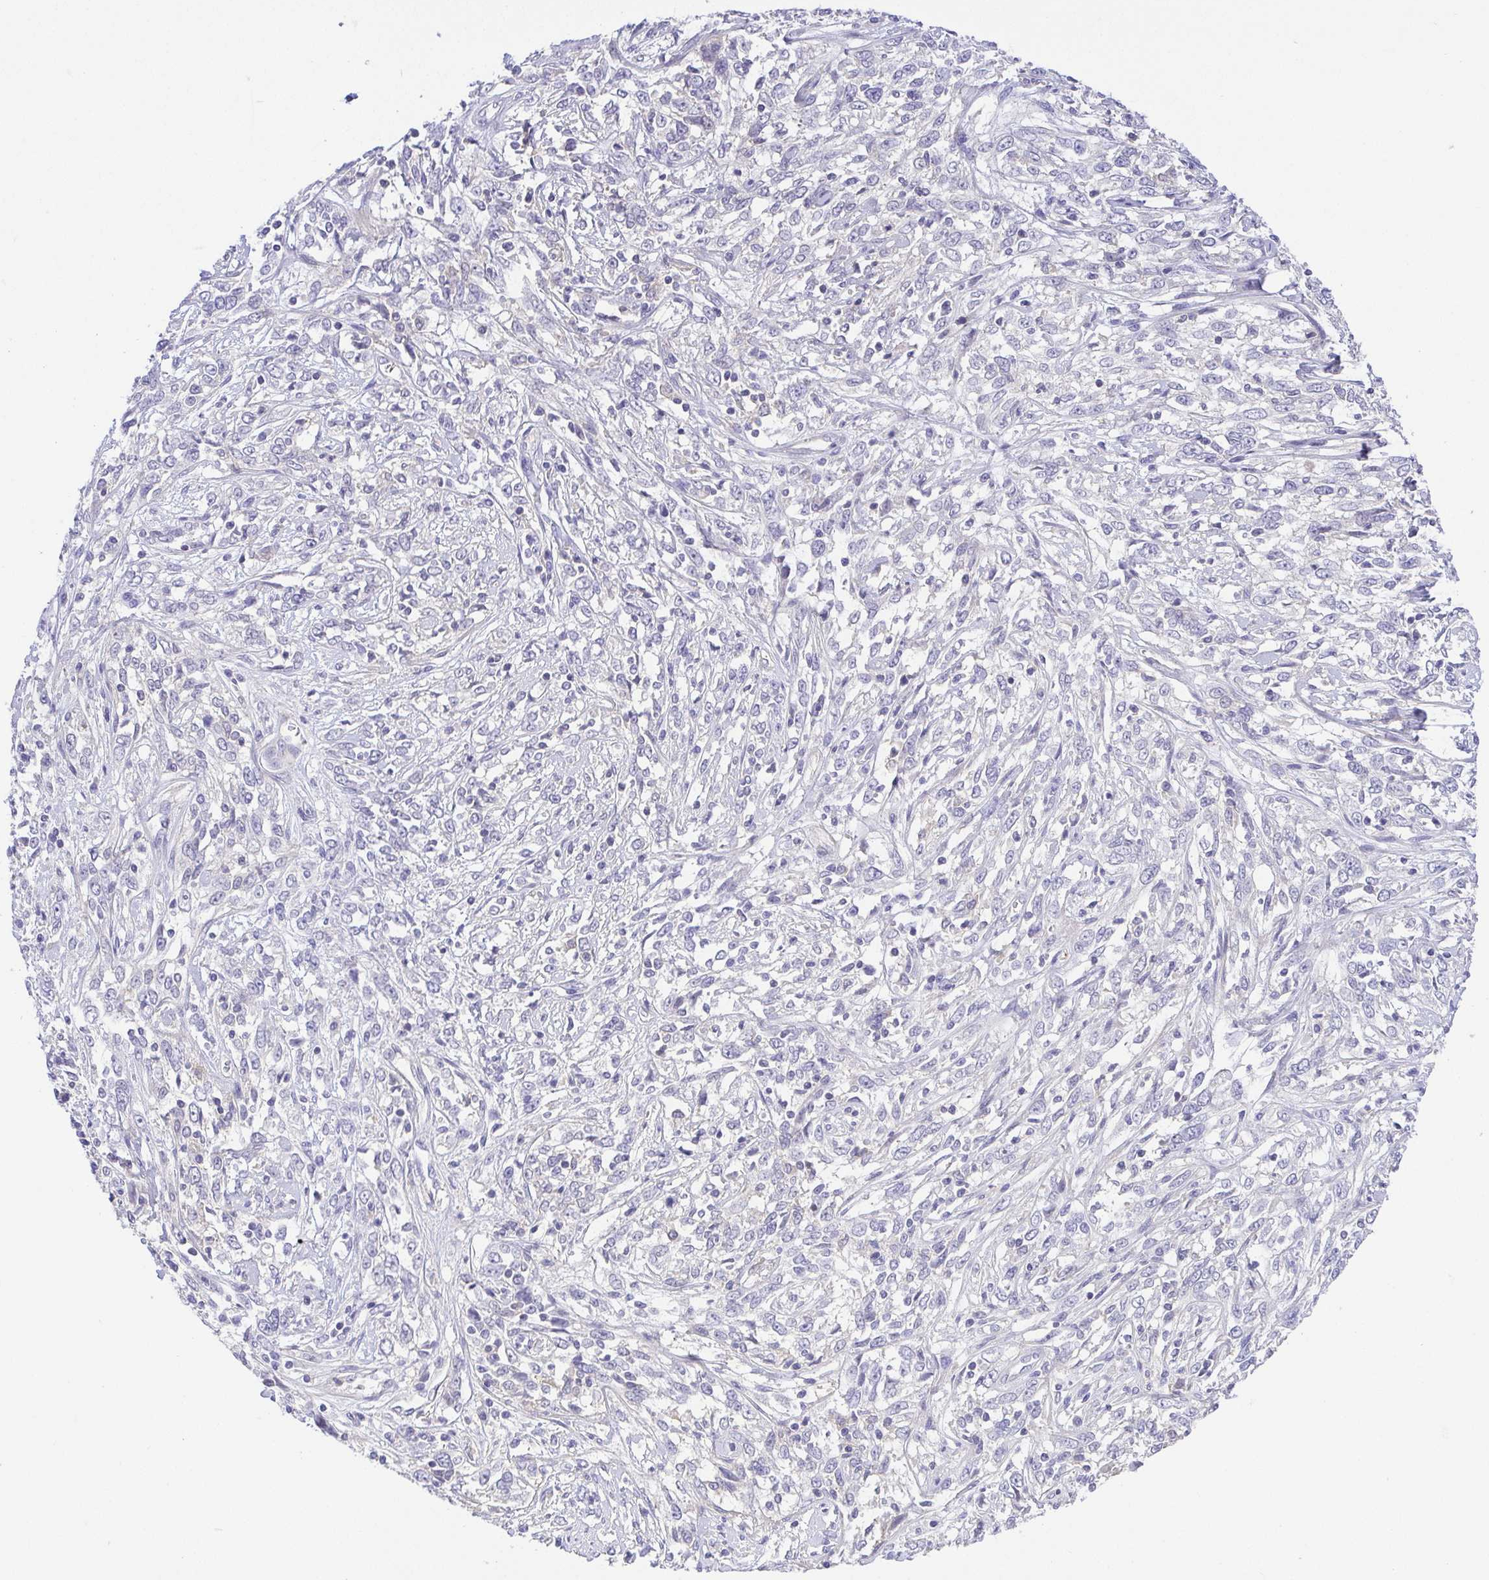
{"staining": {"intensity": "negative", "quantity": "none", "location": "none"}, "tissue": "cervical cancer", "cell_type": "Tumor cells", "image_type": "cancer", "snomed": [{"axis": "morphology", "description": "Adenocarcinoma, NOS"}, {"axis": "topography", "description": "Cervix"}], "caption": "DAB immunohistochemical staining of cervical cancer displays no significant positivity in tumor cells.", "gene": "PRR14L", "patient": {"sex": "female", "age": 40}}